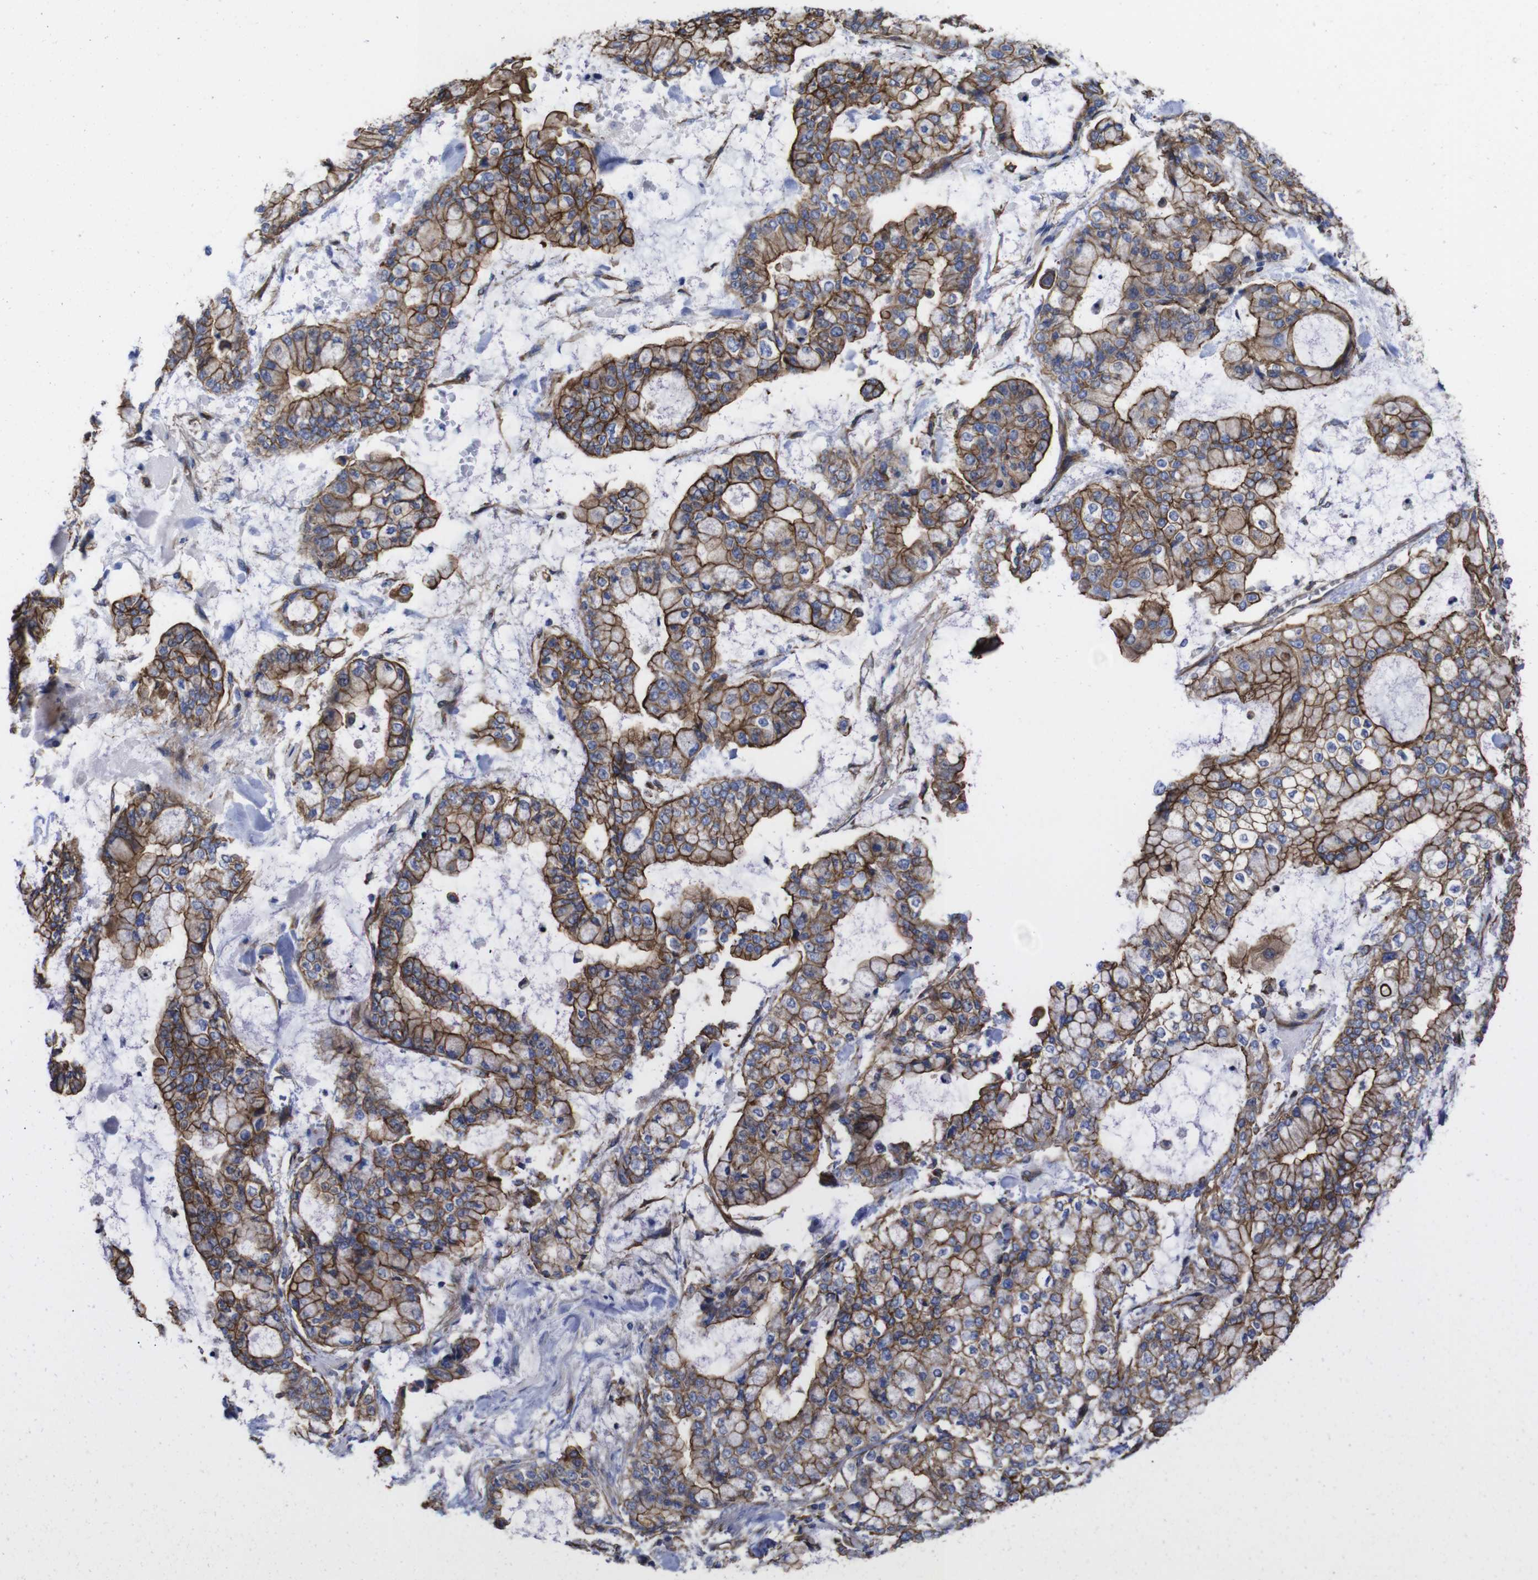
{"staining": {"intensity": "strong", "quantity": ">75%", "location": "cytoplasmic/membranous"}, "tissue": "stomach cancer", "cell_type": "Tumor cells", "image_type": "cancer", "snomed": [{"axis": "morphology", "description": "Normal tissue, NOS"}, {"axis": "morphology", "description": "Adenocarcinoma, NOS"}, {"axis": "topography", "description": "Stomach, upper"}, {"axis": "topography", "description": "Stomach"}], "caption": "A photomicrograph of adenocarcinoma (stomach) stained for a protein reveals strong cytoplasmic/membranous brown staining in tumor cells.", "gene": "SPTBN1", "patient": {"sex": "male", "age": 76}}